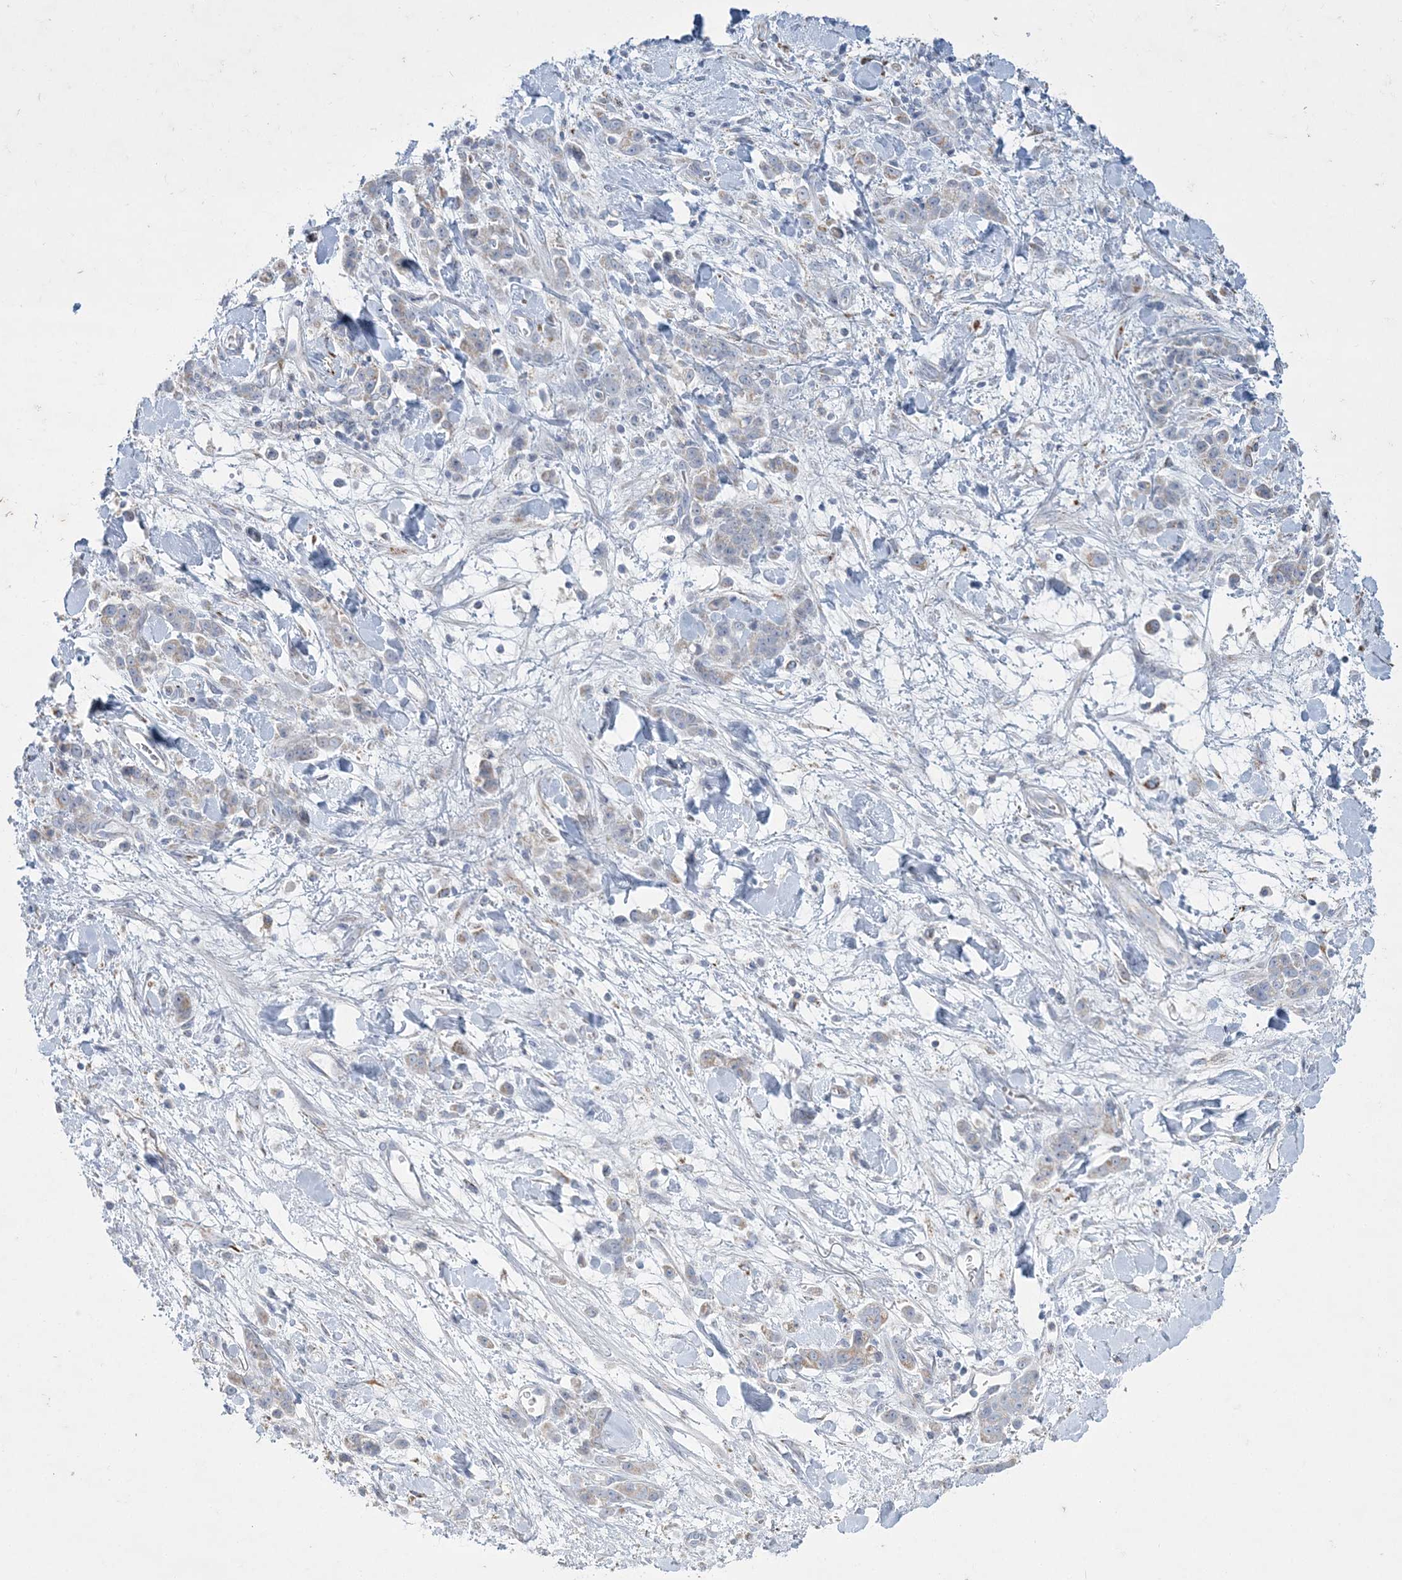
{"staining": {"intensity": "weak", "quantity": "<25%", "location": "cytoplasmic/membranous"}, "tissue": "stomach cancer", "cell_type": "Tumor cells", "image_type": "cancer", "snomed": [{"axis": "morphology", "description": "Normal tissue, NOS"}, {"axis": "morphology", "description": "Adenocarcinoma, NOS"}, {"axis": "topography", "description": "Stomach"}], "caption": "IHC photomicrograph of human stomach cancer (adenocarcinoma) stained for a protein (brown), which demonstrates no positivity in tumor cells.", "gene": "TBC1D7", "patient": {"sex": "male", "age": 82}}